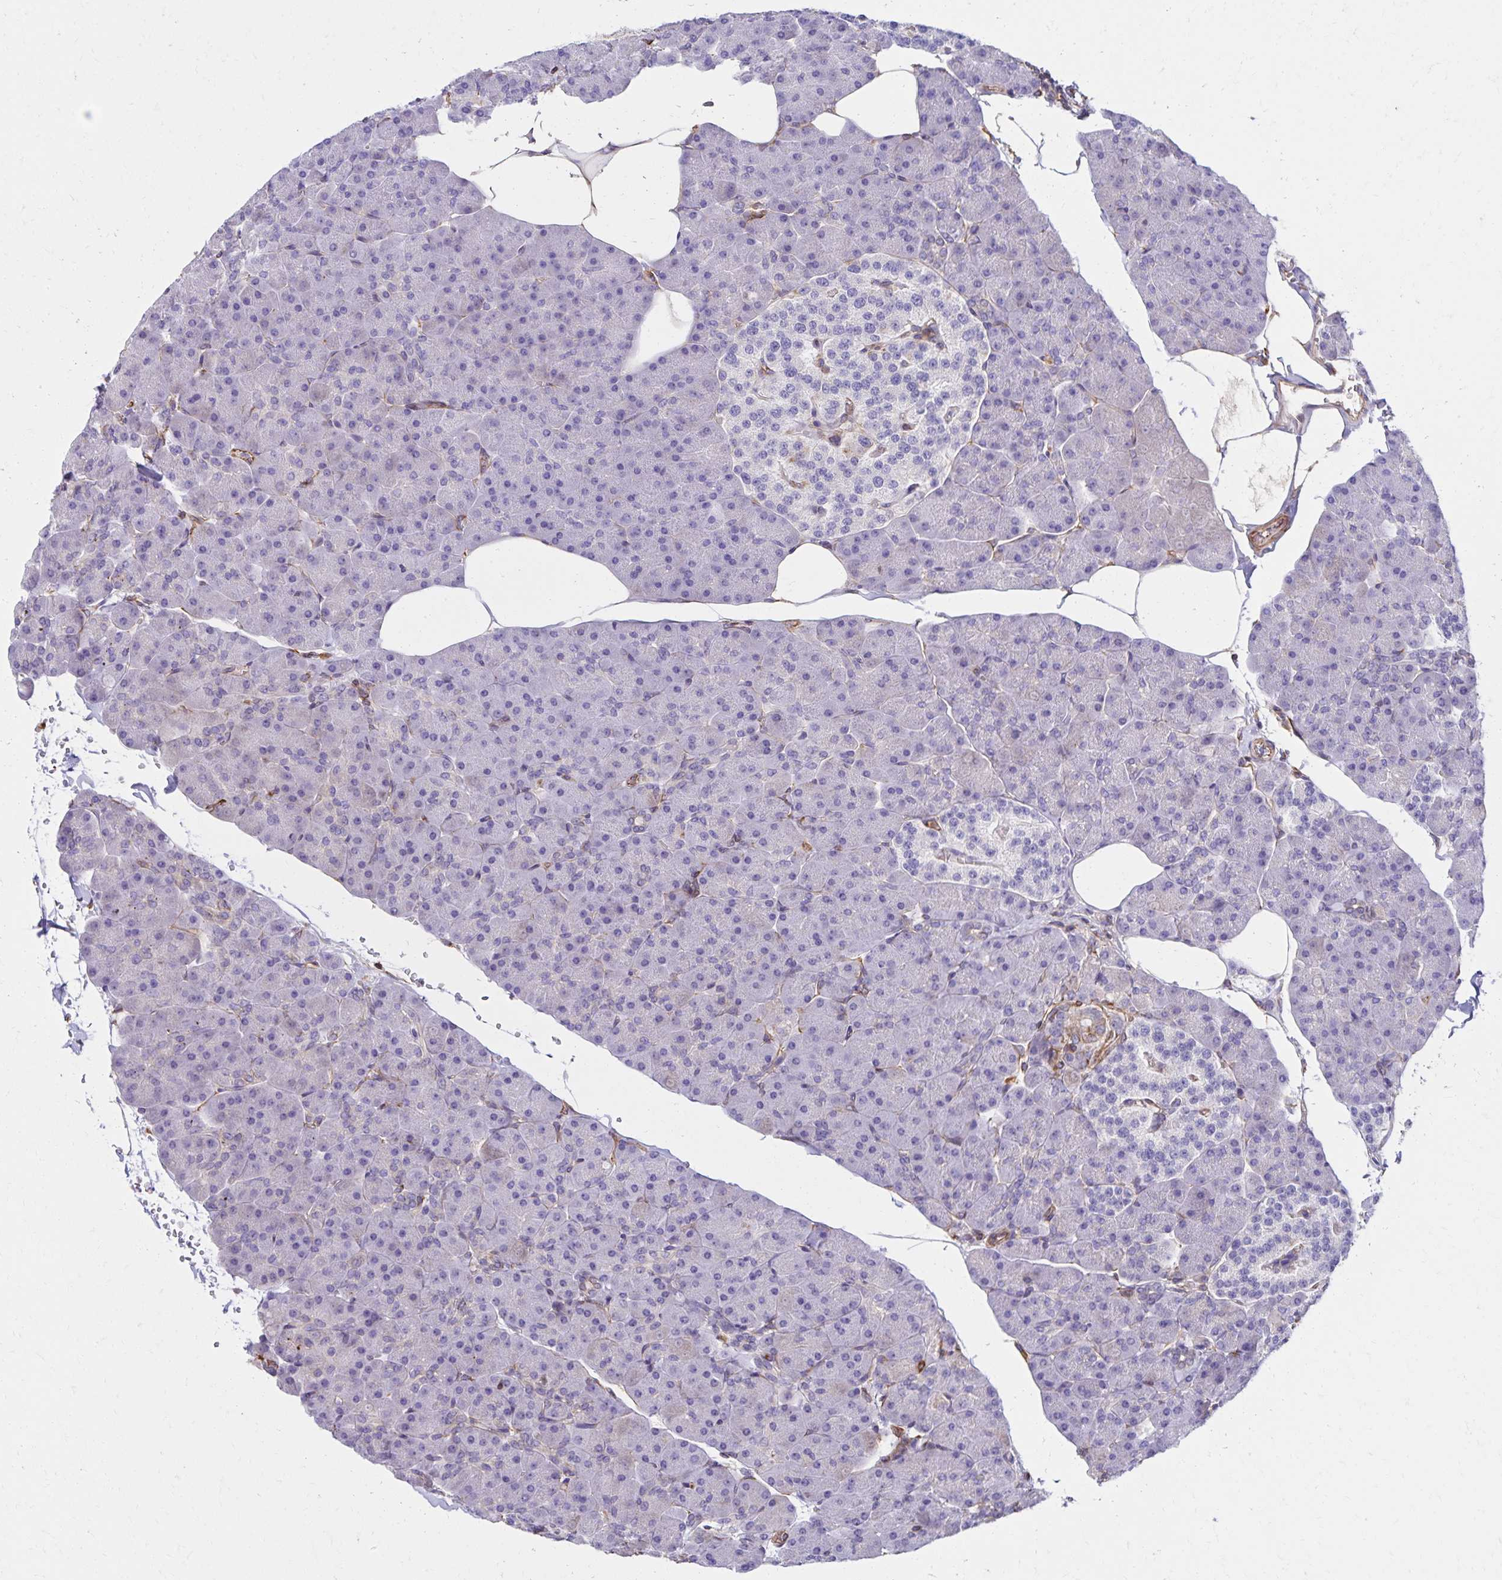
{"staining": {"intensity": "negative", "quantity": "none", "location": "none"}, "tissue": "pancreas", "cell_type": "Exocrine glandular cells", "image_type": "normal", "snomed": [{"axis": "morphology", "description": "Normal tissue, NOS"}, {"axis": "topography", "description": "Pancreas"}], "caption": "Exocrine glandular cells are negative for protein expression in benign human pancreas. (DAB (3,3'-diaminobenzidine) immunohistochemistry, high magnification).", "gene": "TRPV6", "patient": {"sex": "male", "age": 35}}